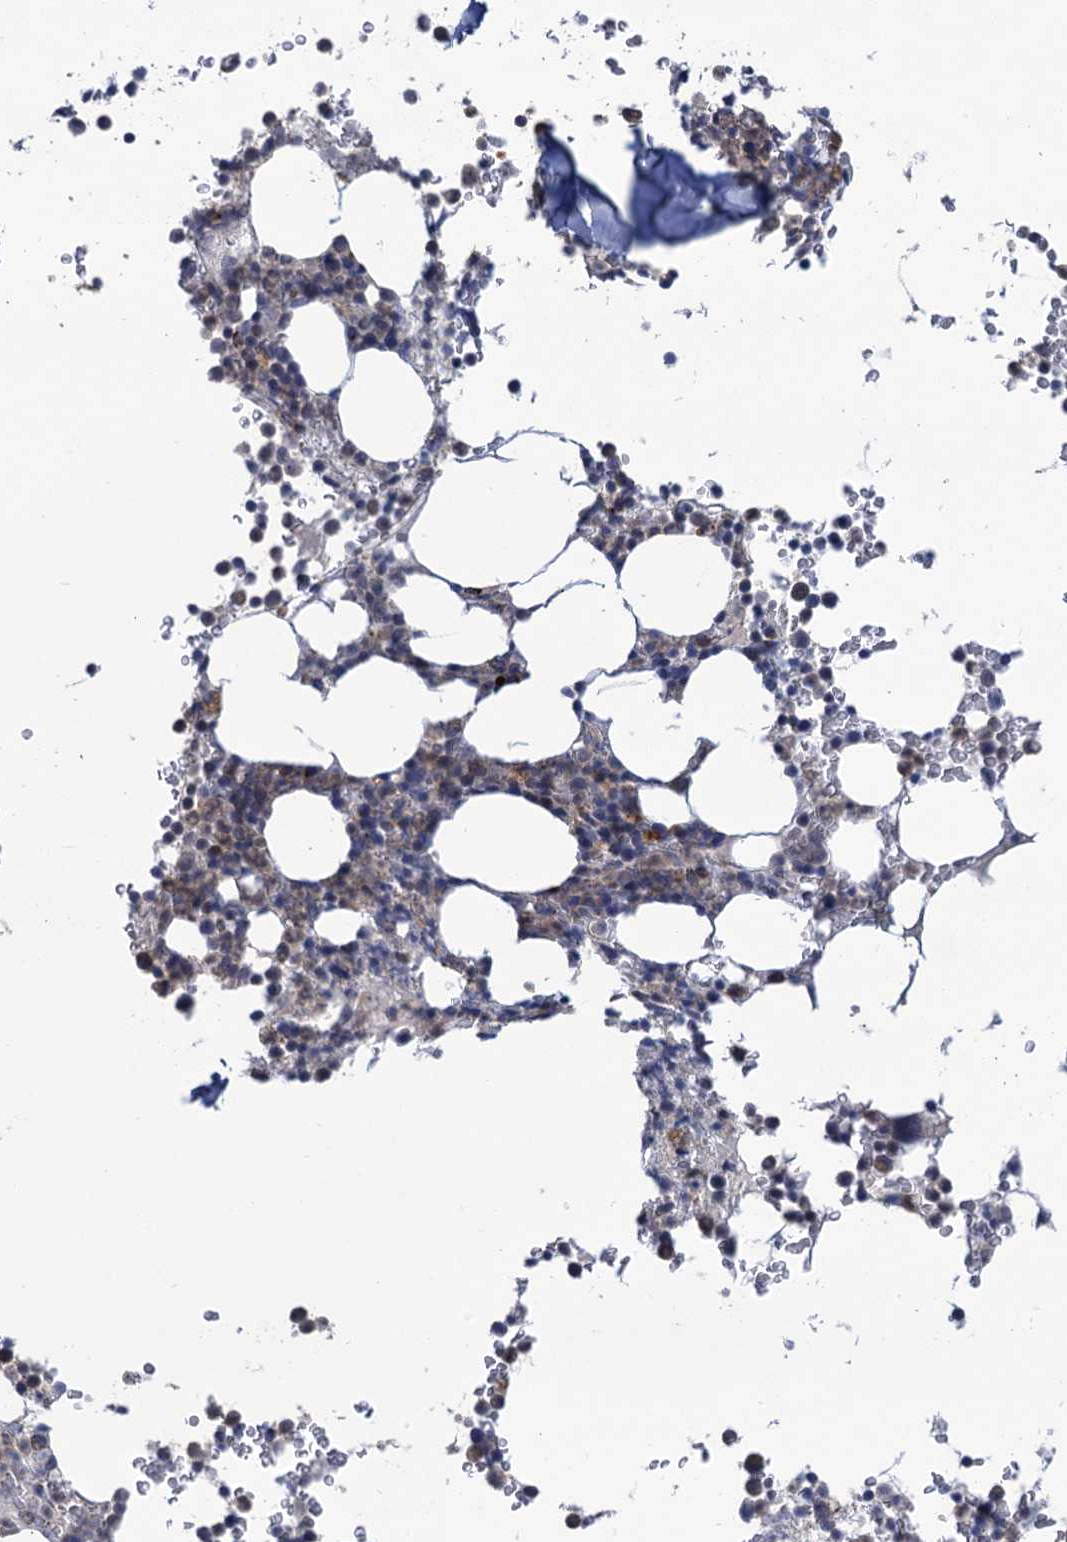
{"staining": {"intensity": "negative", "quantity": "none", "location": "none"}, "tissue": "bone marrow", "cell_type": "Hematopoietic cells", "image_type": "normal", "snomed": [{"axis": "morphology", "description": "Normal tissue, NOS"}, {"axis": "topography", "description": "Bone marrow"}], "caption": "Immunohistochemical staining of unremarkable human bone marrow shows no significant expression in hematopoietic cells. (DAB IHC visualized using brightfield microscopy, high magnification).", "gene": "ANKS3", "patient": {"sex": "male", "age": 58}}